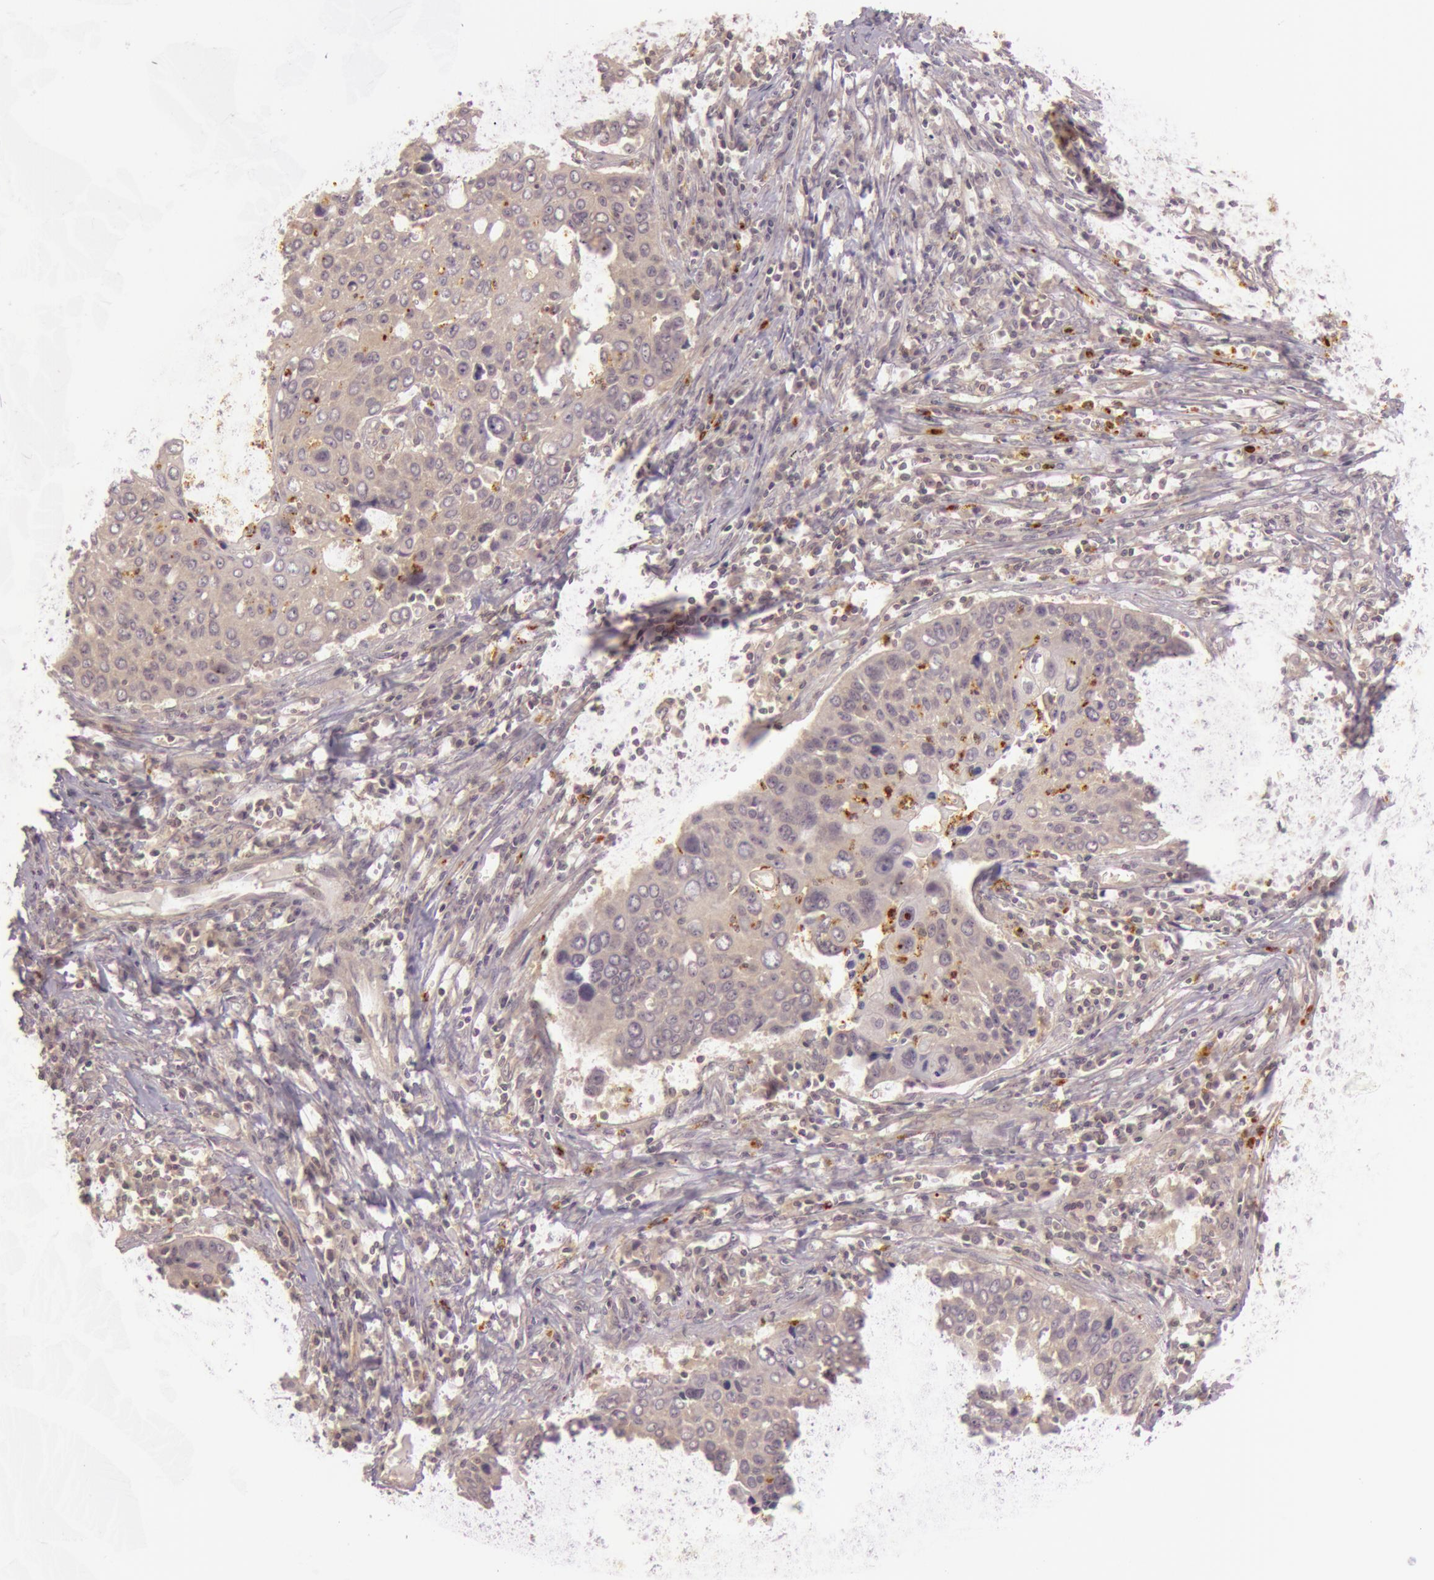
{"staining": {"intensity": "weak", "quantity": ">75%", "location": "cytoplasmic/membranous"}, "tissue": "lung cancer", "cell_type": "Tumor cells", "image_type": "cancer", "snomed": [{"axis": "morphology", "description": "Squamous cell carcinoma, NOS"}, {"axis": "topography", "description": "Lung"}], "caption": "Protein staining shows weak cytoplasmic/membranous expression in about >75% of tumor cells in lung cancer.", "gene": "ATG2B", "patient": {"sex": "male", "age": 68}}